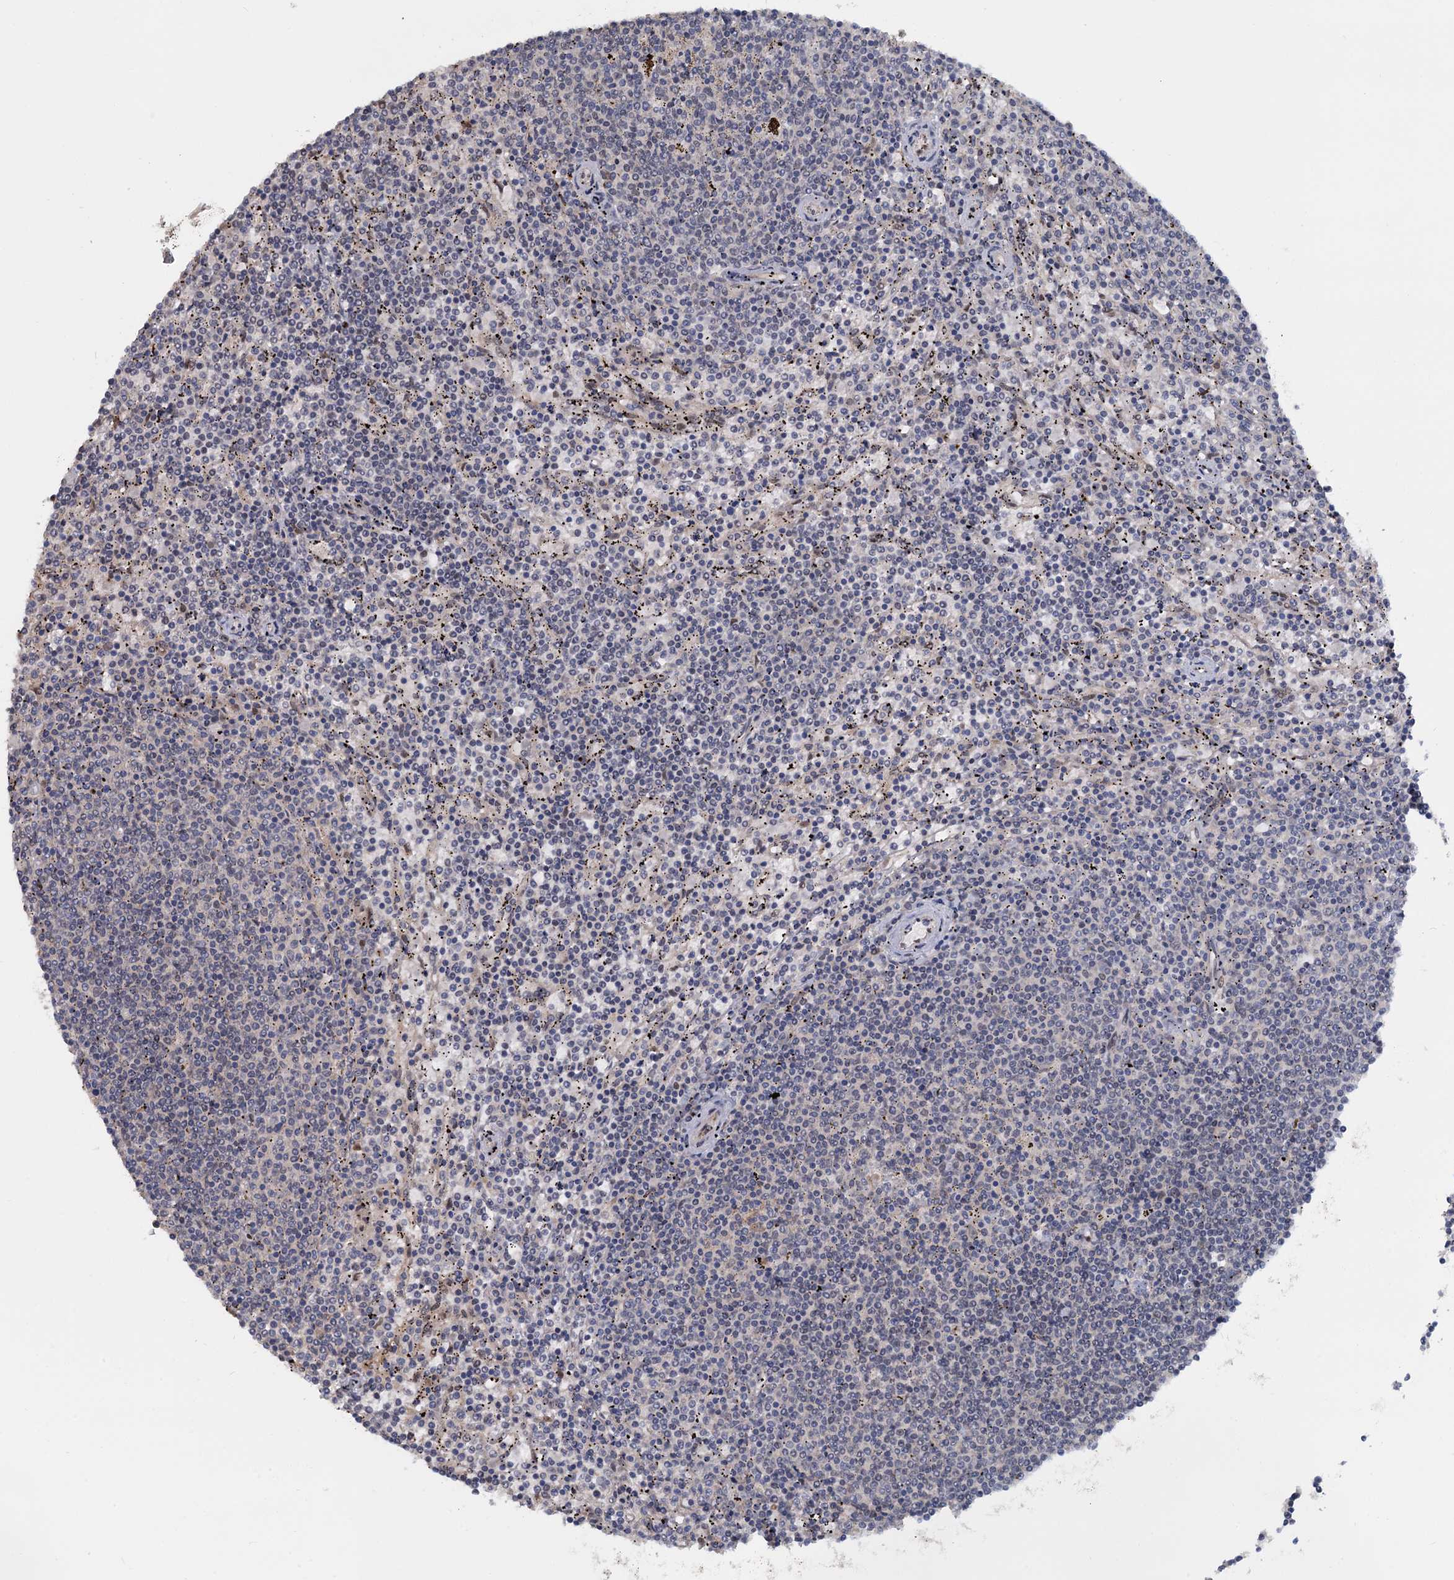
{"staining": {"intensity": "negative", "quantity": "none", "location": "none"}, "tissue": "lymphoma", "cell_type": "Tumor cells", "image_type": "cancer", "snomed": [{"axis": "morphology", "description": "Malignant lymphoma, non-Hodgkin's type, Low grade"}, {"axis": "topography", "description": "Spleen"}], "caption": "High power microscopy photomicrograph of an immunohistochemistry photomicrograph of lymphoma, revealing no significant positivity in tumor cells.", "gene": "RPRD1A", "patient": {"sex": "female", "age": 50}}